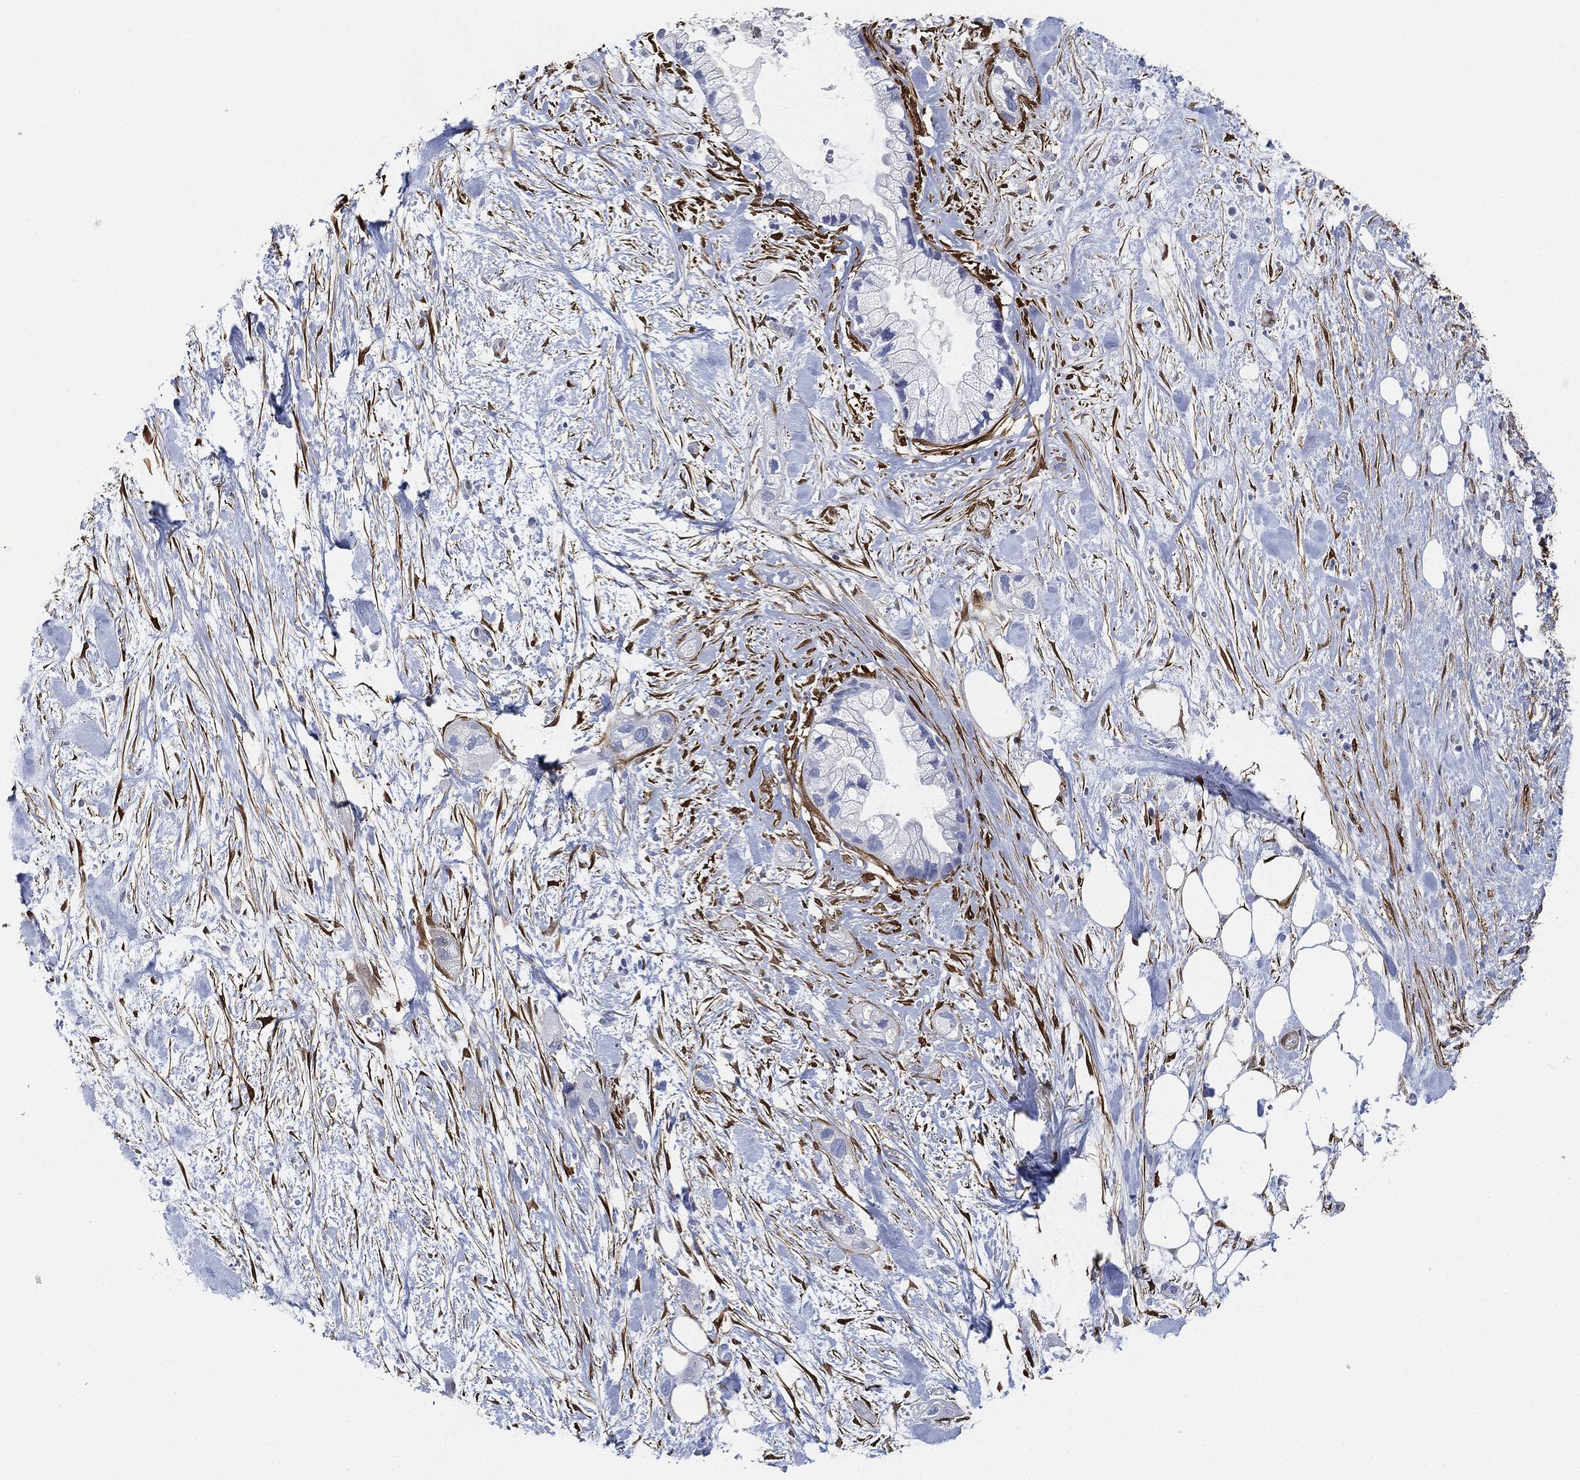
{"staining": {"intensity": "negative", "quantity": "none", "location": "none"}, "tissue": "pancreatic cancer", "cell_type": "Tumor cells", "image_type": "cancer", "snomed": [{"axis": "morphology", "description": "Adenocarcinoma, NOS"}, {"axis": "topography", "description": "Pancreas"}], "caption": "Immunohistochemical staining of human pancreatic adenocarcinoma exhibits no significant staining in tumor cells.", "gene": "TAGLN", "patient": {"sex": "male", "age": 44}}